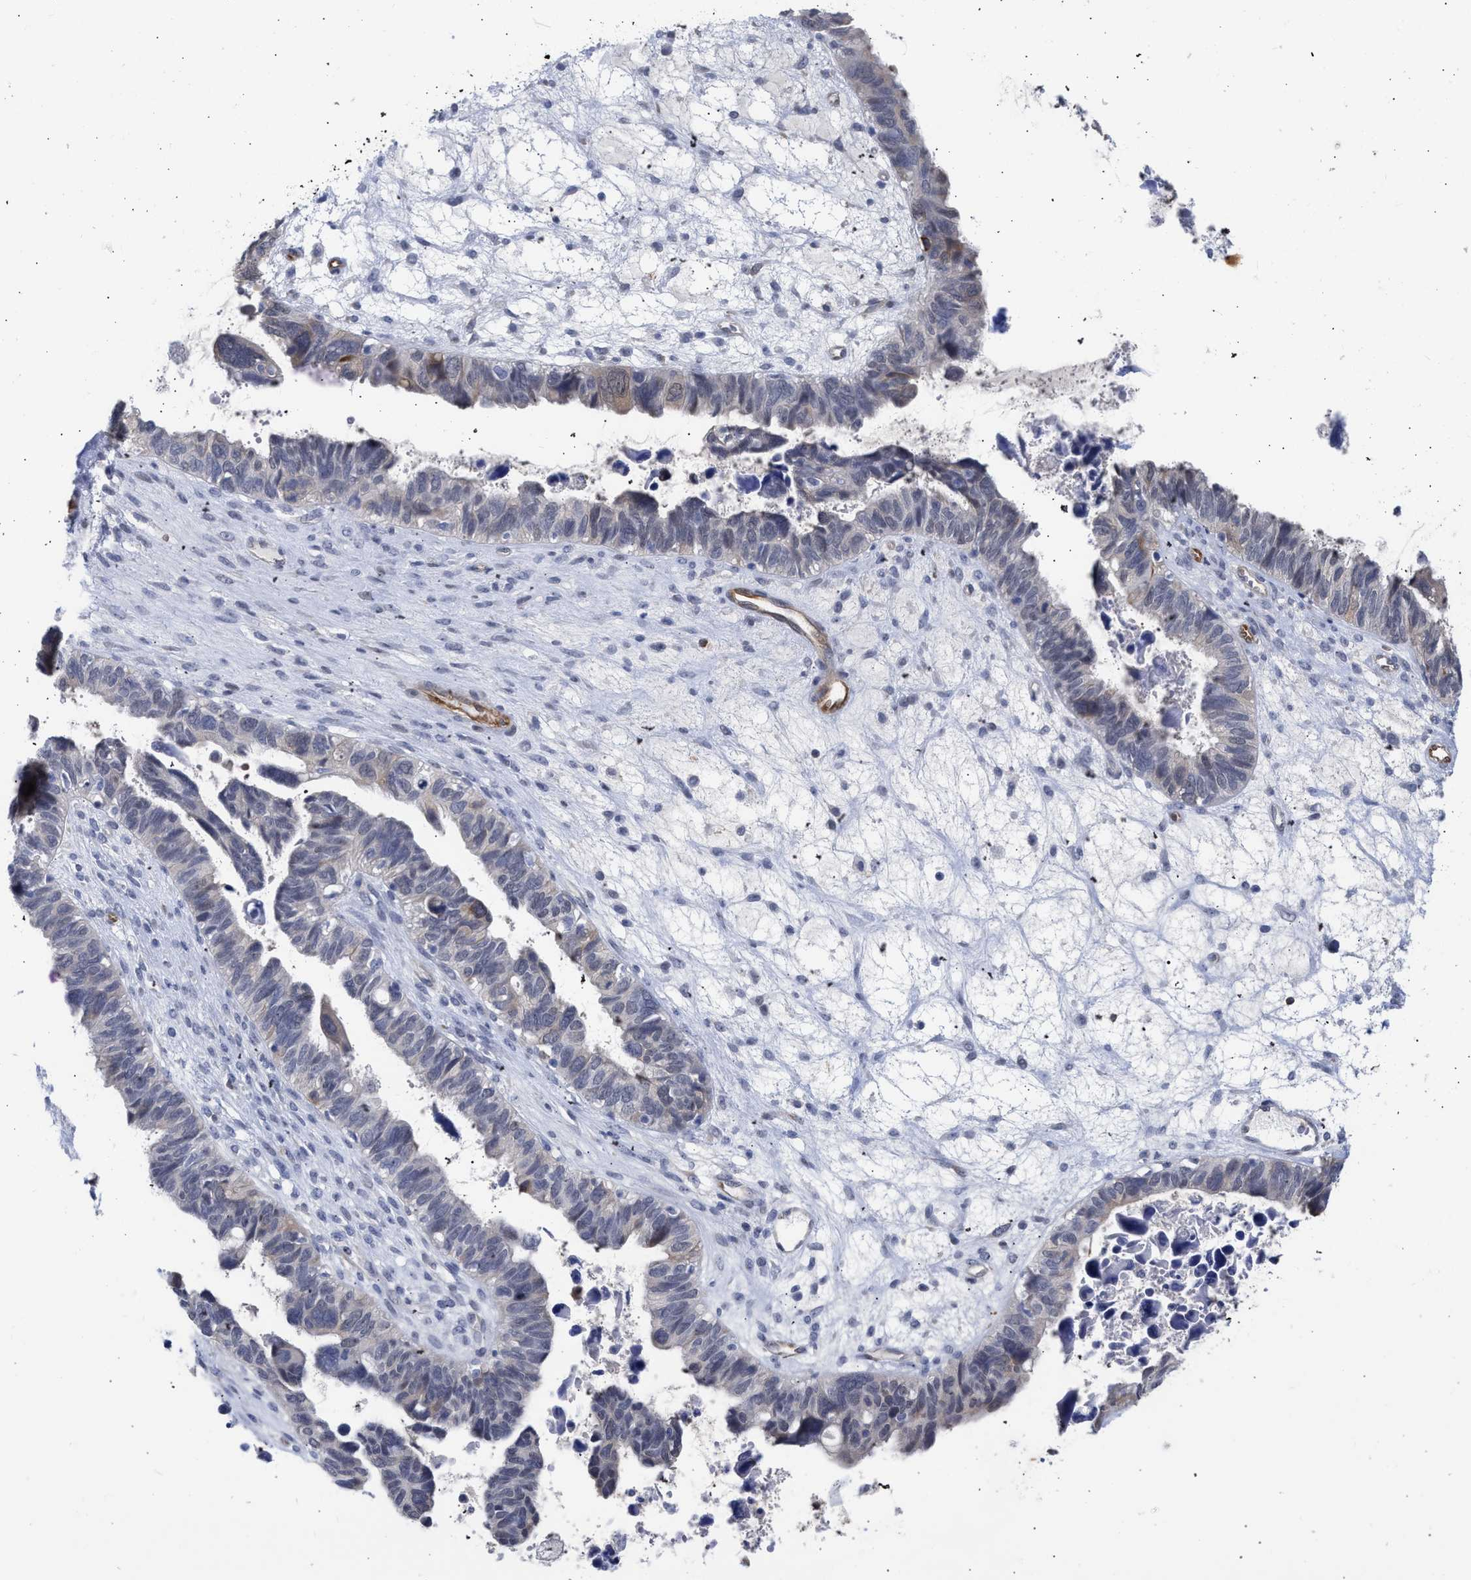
{"staining": {"intensity": "weak", "quantity": "<25%", "location": "cytoplasmic/membranous"}, "tissue": "ovarian cancer", "cell_type": "Tumor cells", "image_type": "cancer", "snomed": [{"axis": "morphology", "description": "Cystadenocarcinoma, serous, NOS"}, {"axis": "topography", "description": "Ovary"}], "caption": "Immunohistochemistry of human ovarian serous cystadenocarcinoma displays no staining in tumor cells.", "gene": "THRA", "patient": {"sex": "female", "age": 79}}